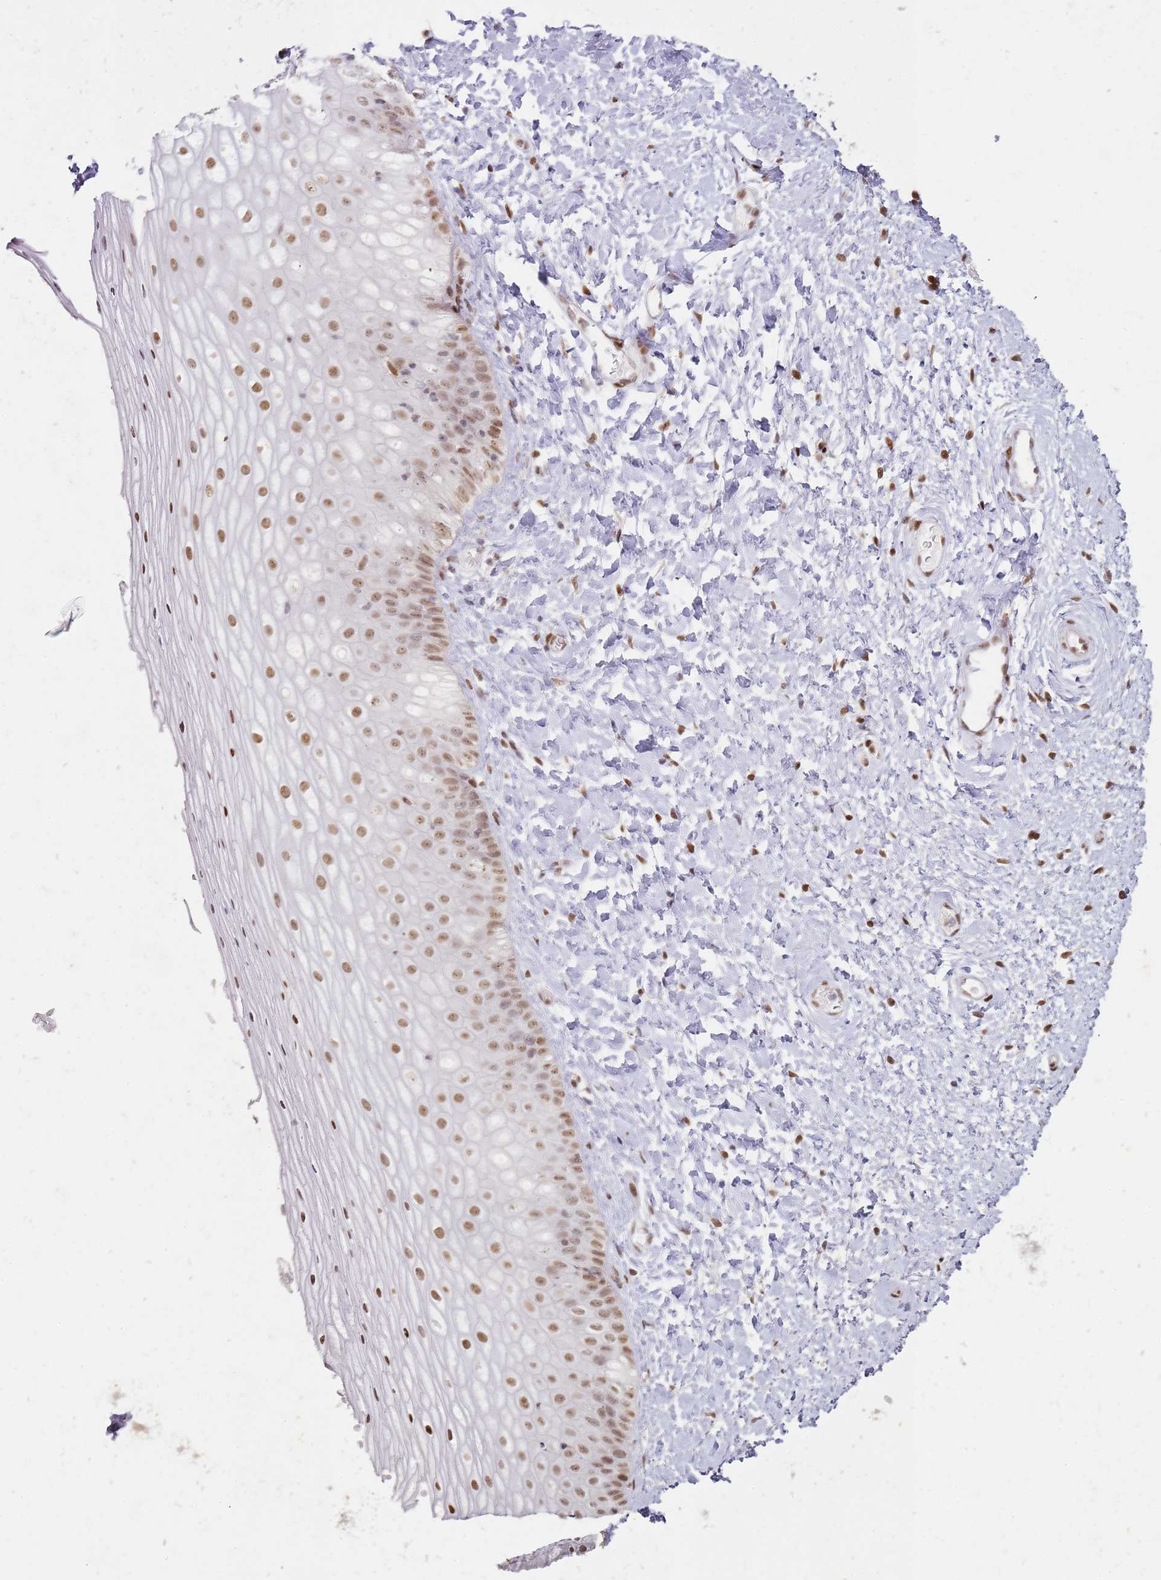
{"staining": {"intensity": "moderate", "quantity": ">75%", "location": "nuclear"}, "tissue": "vagina", "cell_type": "Squamous epithelial cells", "image_type": "normal", "snomed": [{"axis": "morphology", "description": "Normal tissue, NOS"}, {"axis": "topography", "description": "Vagina"}], "caption": "Immunohistochemical staining of unremarkable human vagina displays medium levels of moderate nuclear expression in about >75% of squamous epithelial cells.", "gene": "PHC2", "patient": {"sex": "female", "age": 65}}